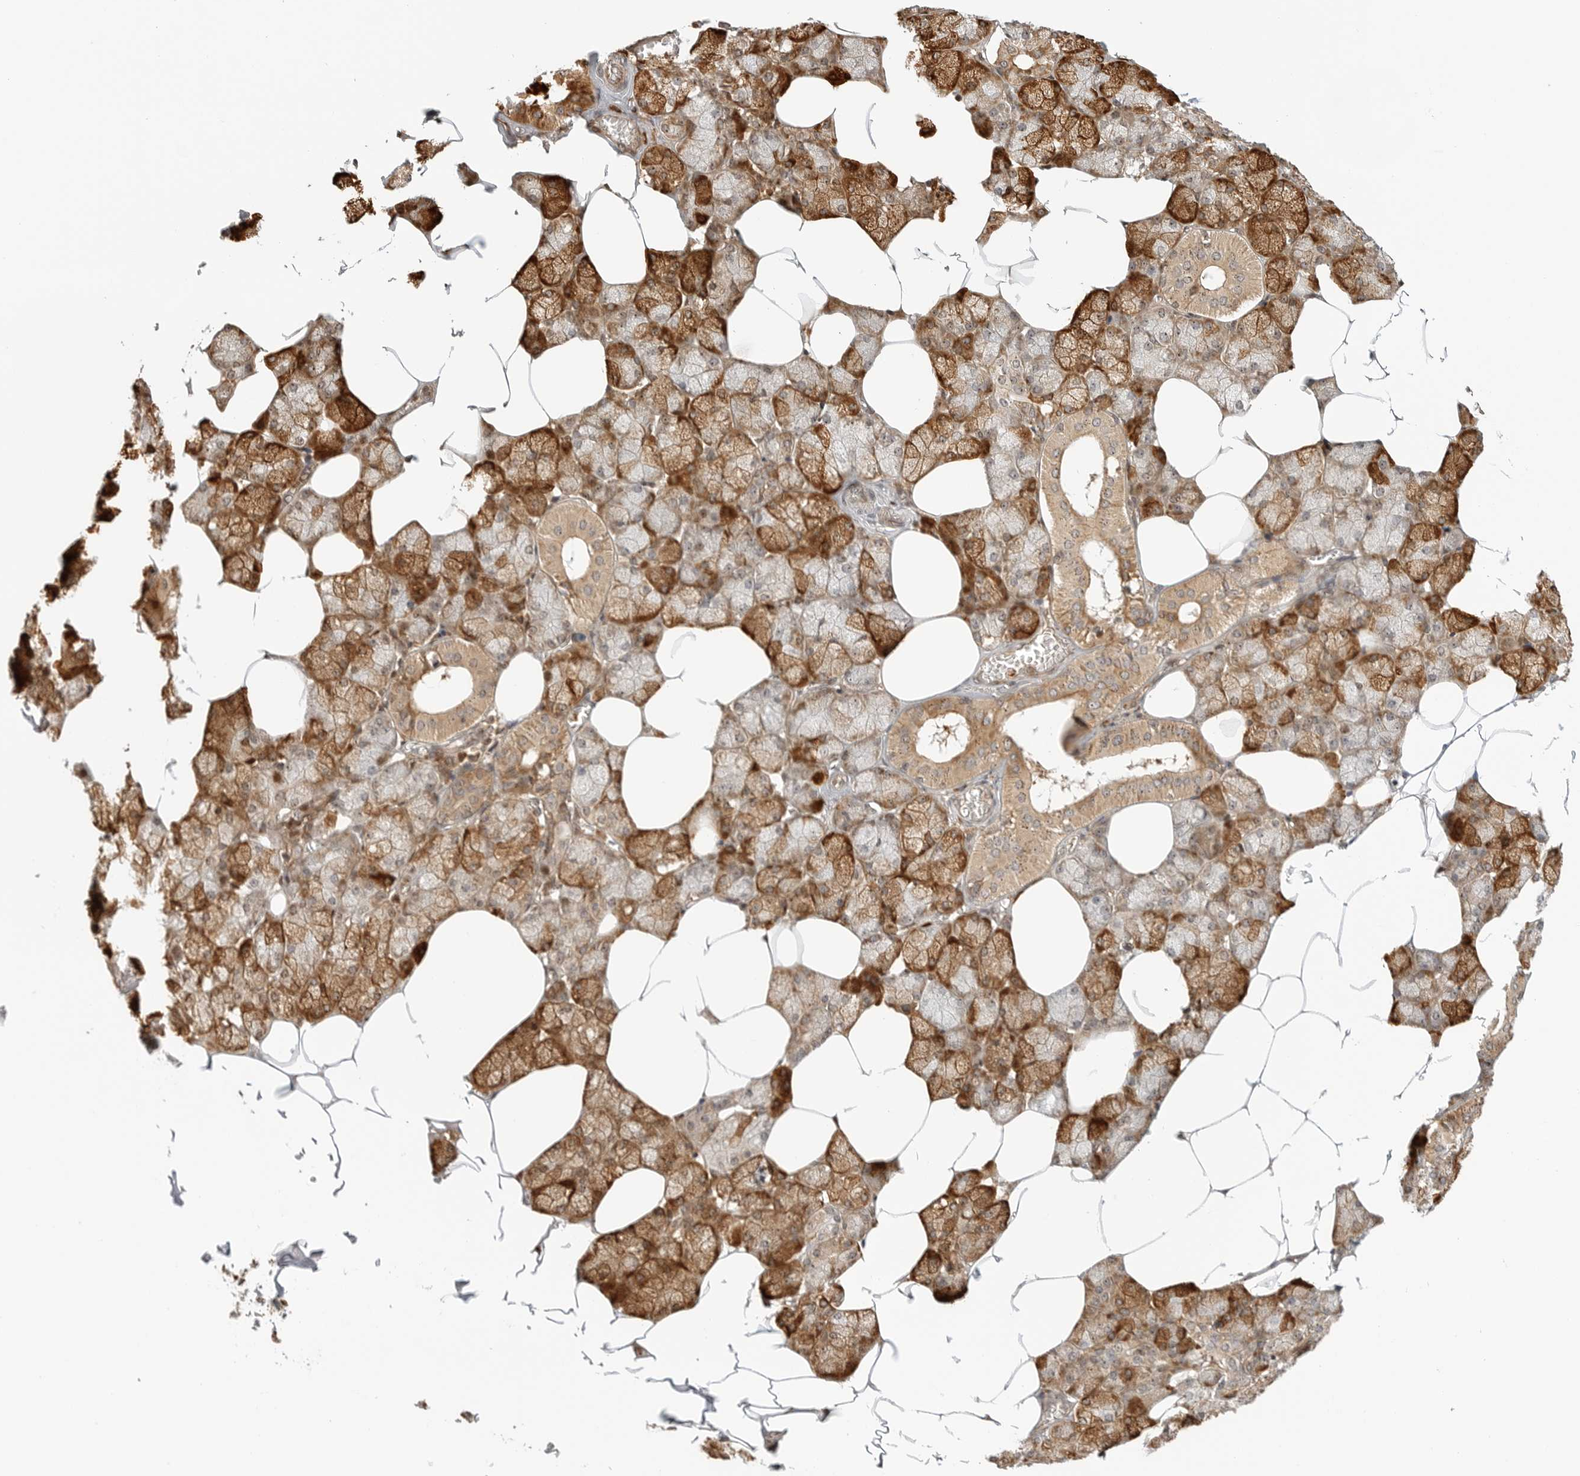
{"staining": {"intensity": "strong", "quantity": ">75%", "location": "cytoplasmic/membranous"}, "tissue": "salivary gland", "cell_type": "Glandular cells", "image_type": "normal", "snomed": [{"axis": "morphology", "description": "Normal tissue, NOS"}, {"axis": "topography", "description": "Salivary gland"}], "caption": "IHC of benign salivary gland demonstrates high levels of strong cytoplasmic/membranous expression in about >75% of glandular cells.", "gene": "DSCC1", "patient": {"sex": "male", "age": 62}}